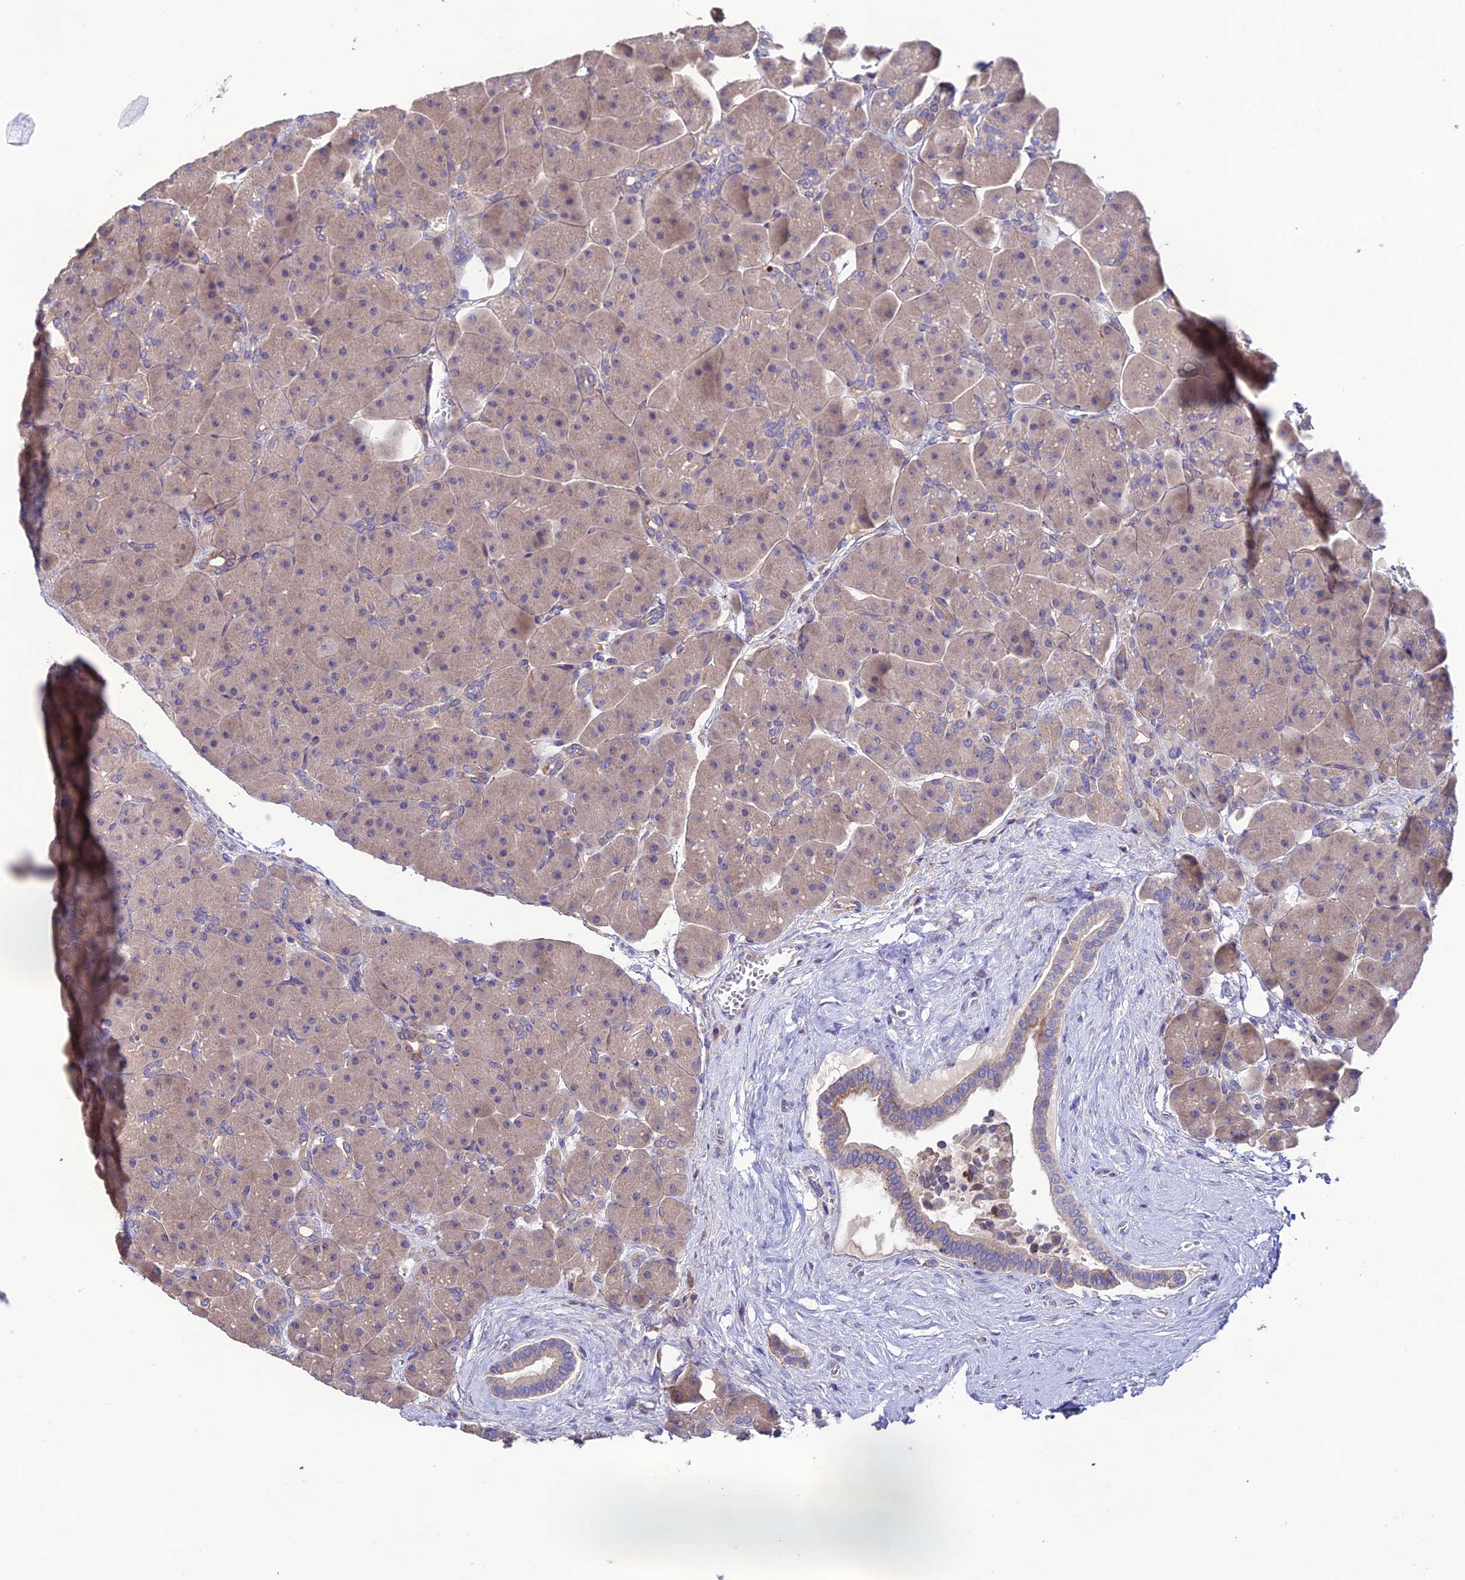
{"staining": {"intensity": "weak", "quantity": ">75%", "location": "cytoplasmic/membranous"}, "tissue": "pancreas", "cell_type": "Exocrine glandular cells", "image_type": "normal", "snomed": [{"axis": "morphology", "description": "Normal tissue, NOS"}, {"axis": "topography", "description": "Pancreas"}], "caption": "IHC image of benign human pancreas stained for a protein (brown), which shows low levels of weak cytoplasmic/membranous positivity in about >75% of exocrine glandular cells.", "gene": "BRME1", "patient": {"sex": "male", "age": 66}}